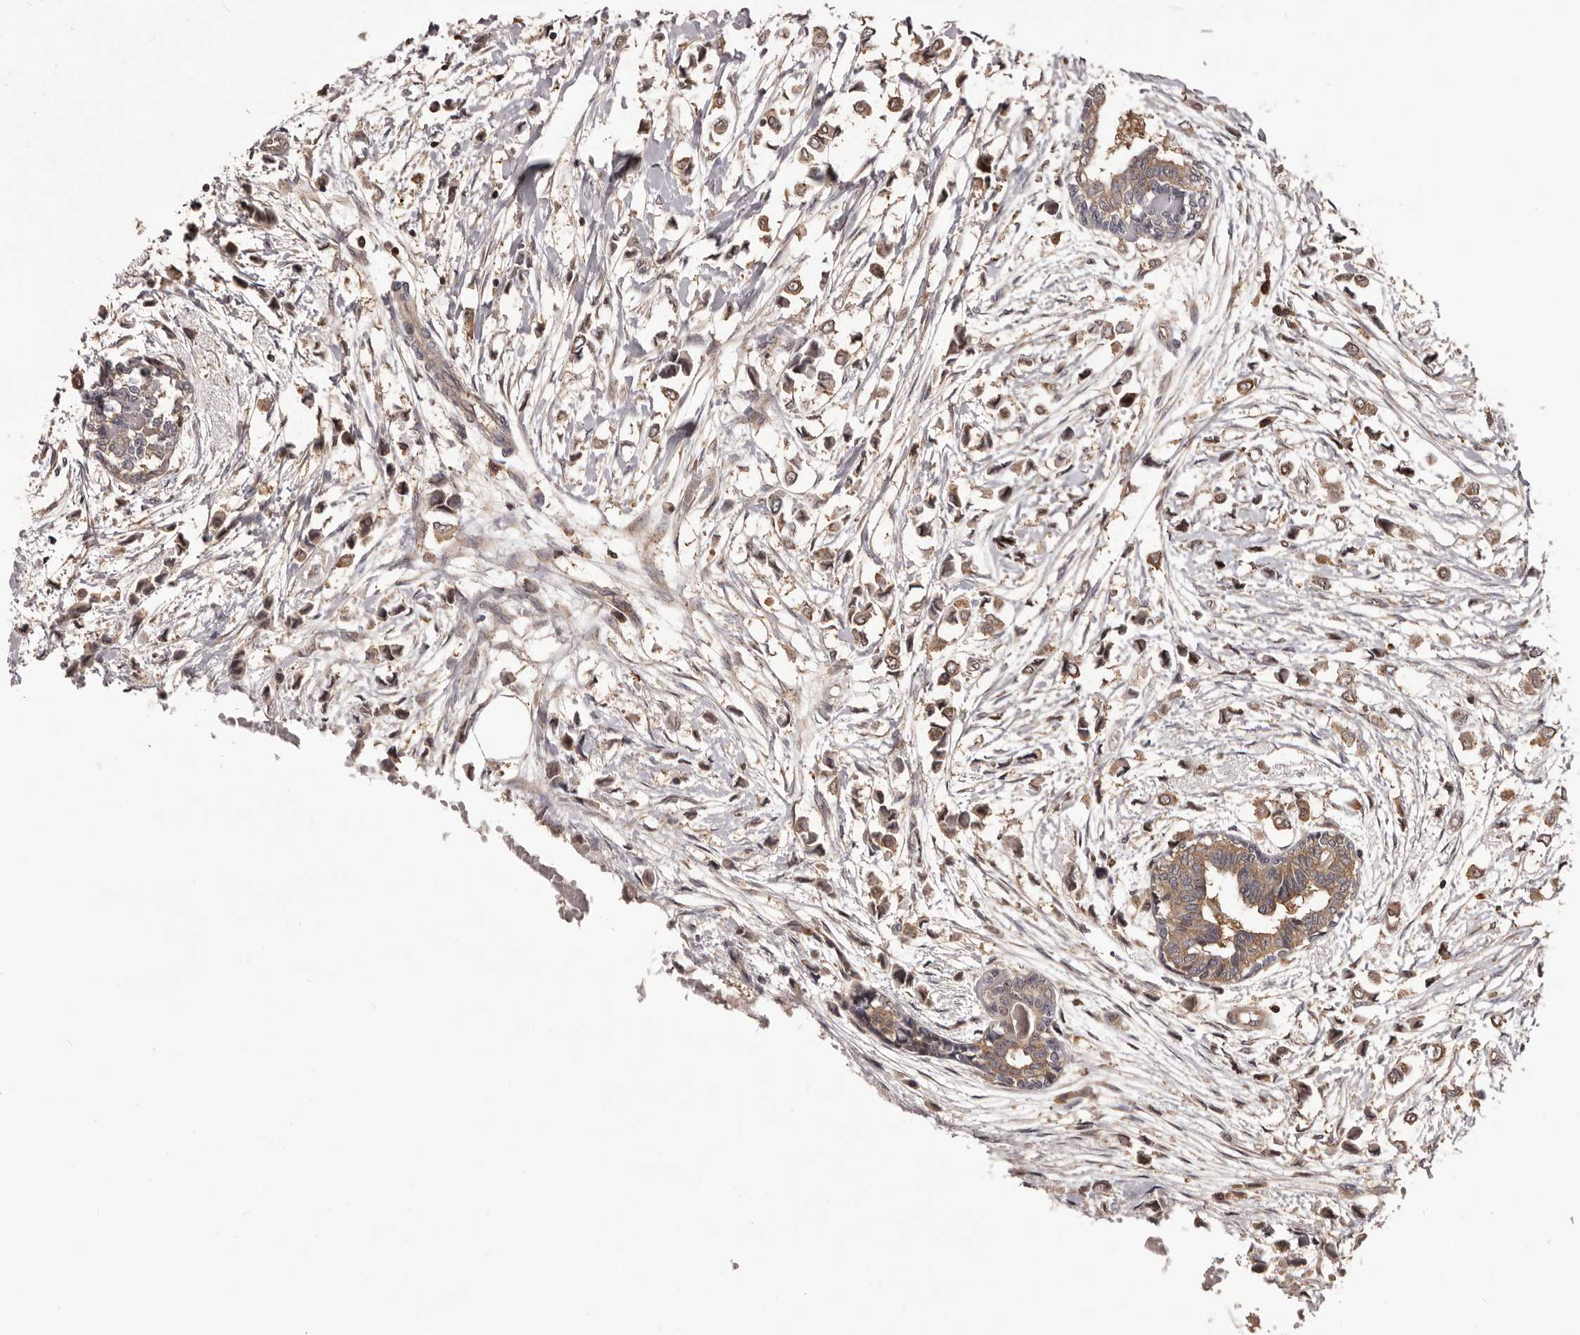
{"staining": {"intensity": "moderate", "quantity": ">75%", "location": "cytoplasmic/membranous"}, "tissue": "breast cancer", "cell_type": "Tumor cells", "image_type": "cancer", "snomed": [{"axis": "morphology", "description": "Lobular carcinoma"}, {"axis": "topography", "description": "Breast"}], "caption": "IHC photomicrograph of neoplastic tissue: human lobular carcinoma (breast) stained using IHC exhibits medium levels of moderate protein expression localized specifically in the cytoplasmic/membranous of tumor cells, appearing as a cytoplasmic/membranous brown color.", "gene": "HBS1L", "patient": {"sex": "female", "age": 51}}